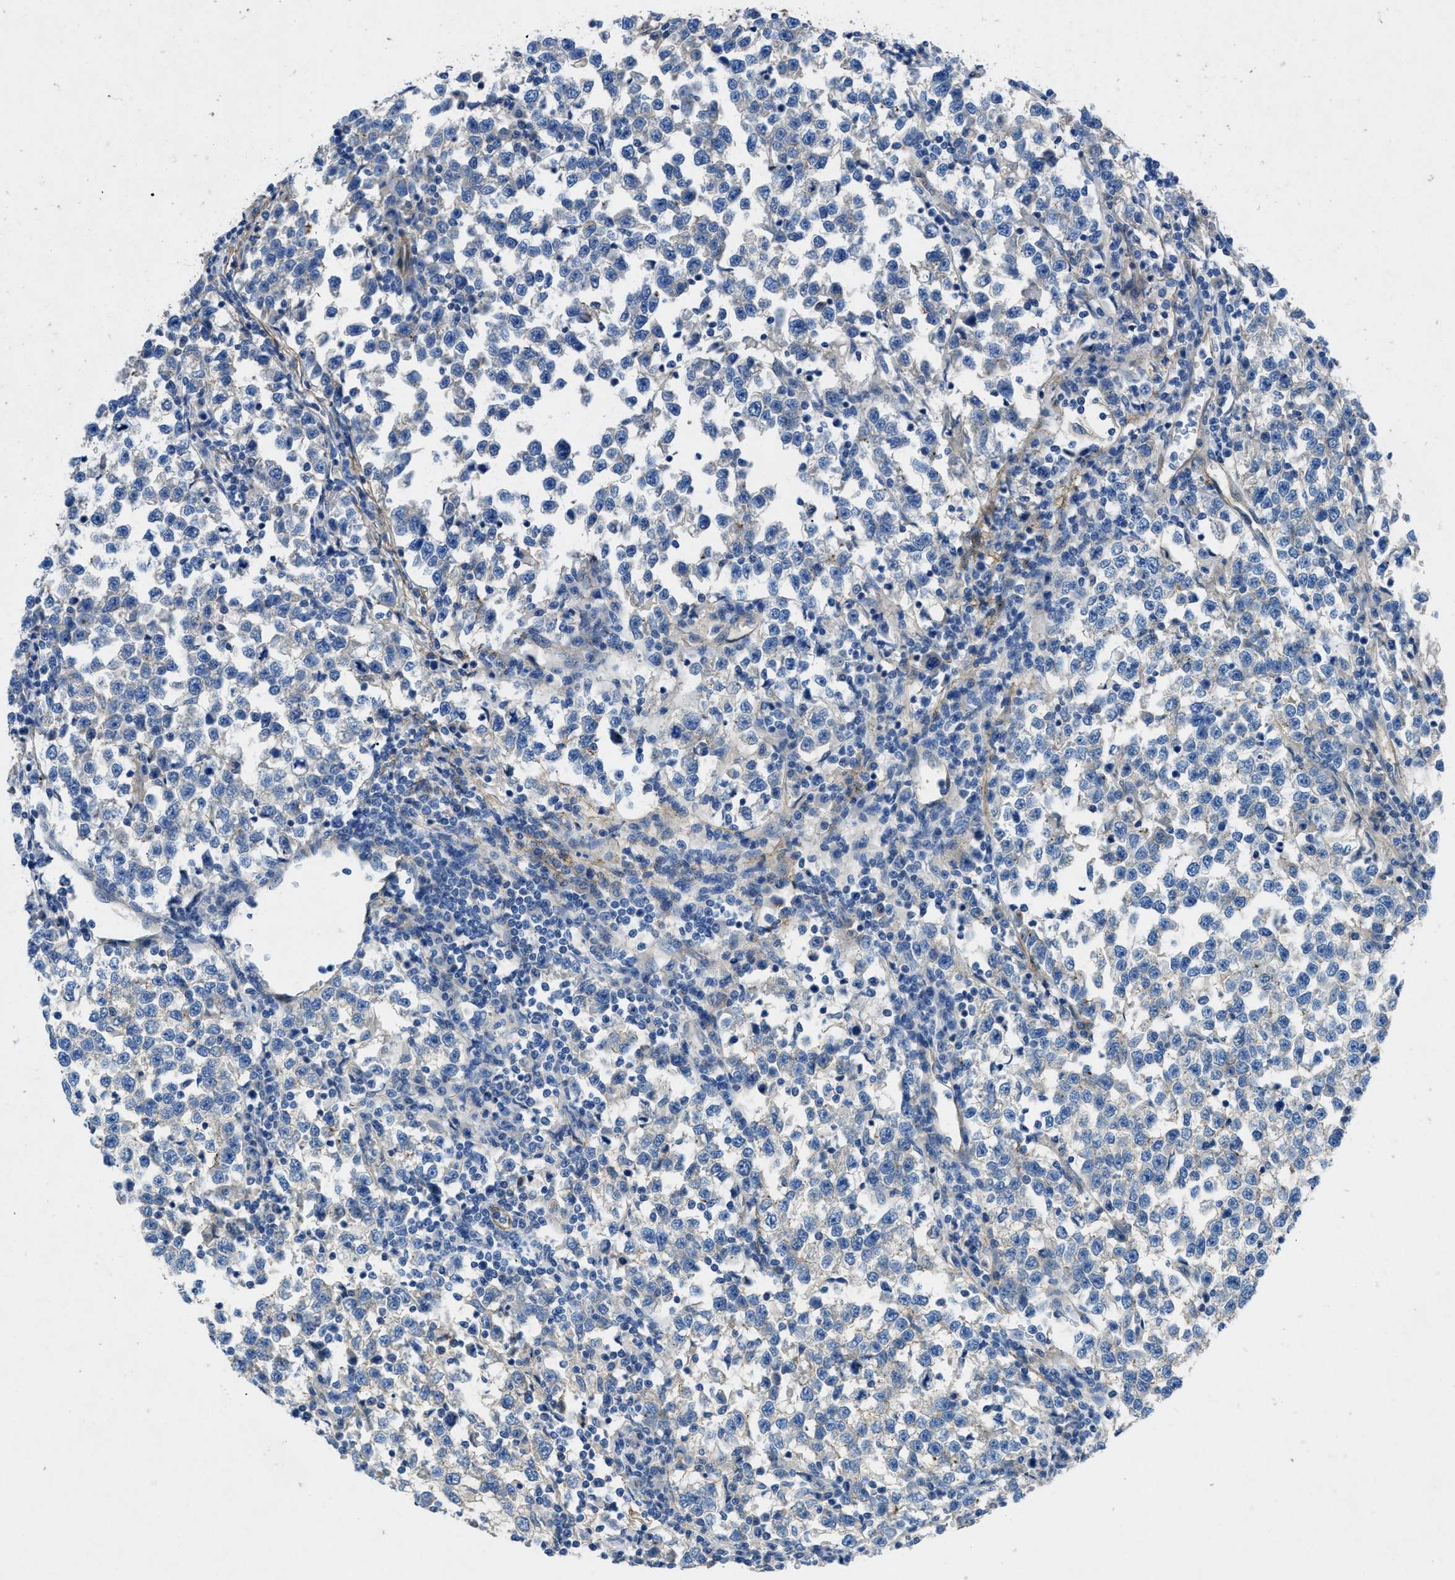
{"staining": {"intensity": "weak", "quantity": "<25%", "location": "cytoplasmic/membranous"}, "tissue": "testis cancer", "cell_type": "Tumor cells", "image_type": "cancer", "snomed": [{"axis": "morphology", "description": "Normal tissue, NOS"}, {"axis": "morphology", "description": "Seminoma, NOS"}, {"axis": "topography", "description": "Testis"}], "caption": "This is a photomicrograph of immunohistochemistry (IHC) staining of testis seminoma, which shows no expression in tumor cells.", "gene": "PTGFRN", "patient": {"sex": "male", "age": 43}}